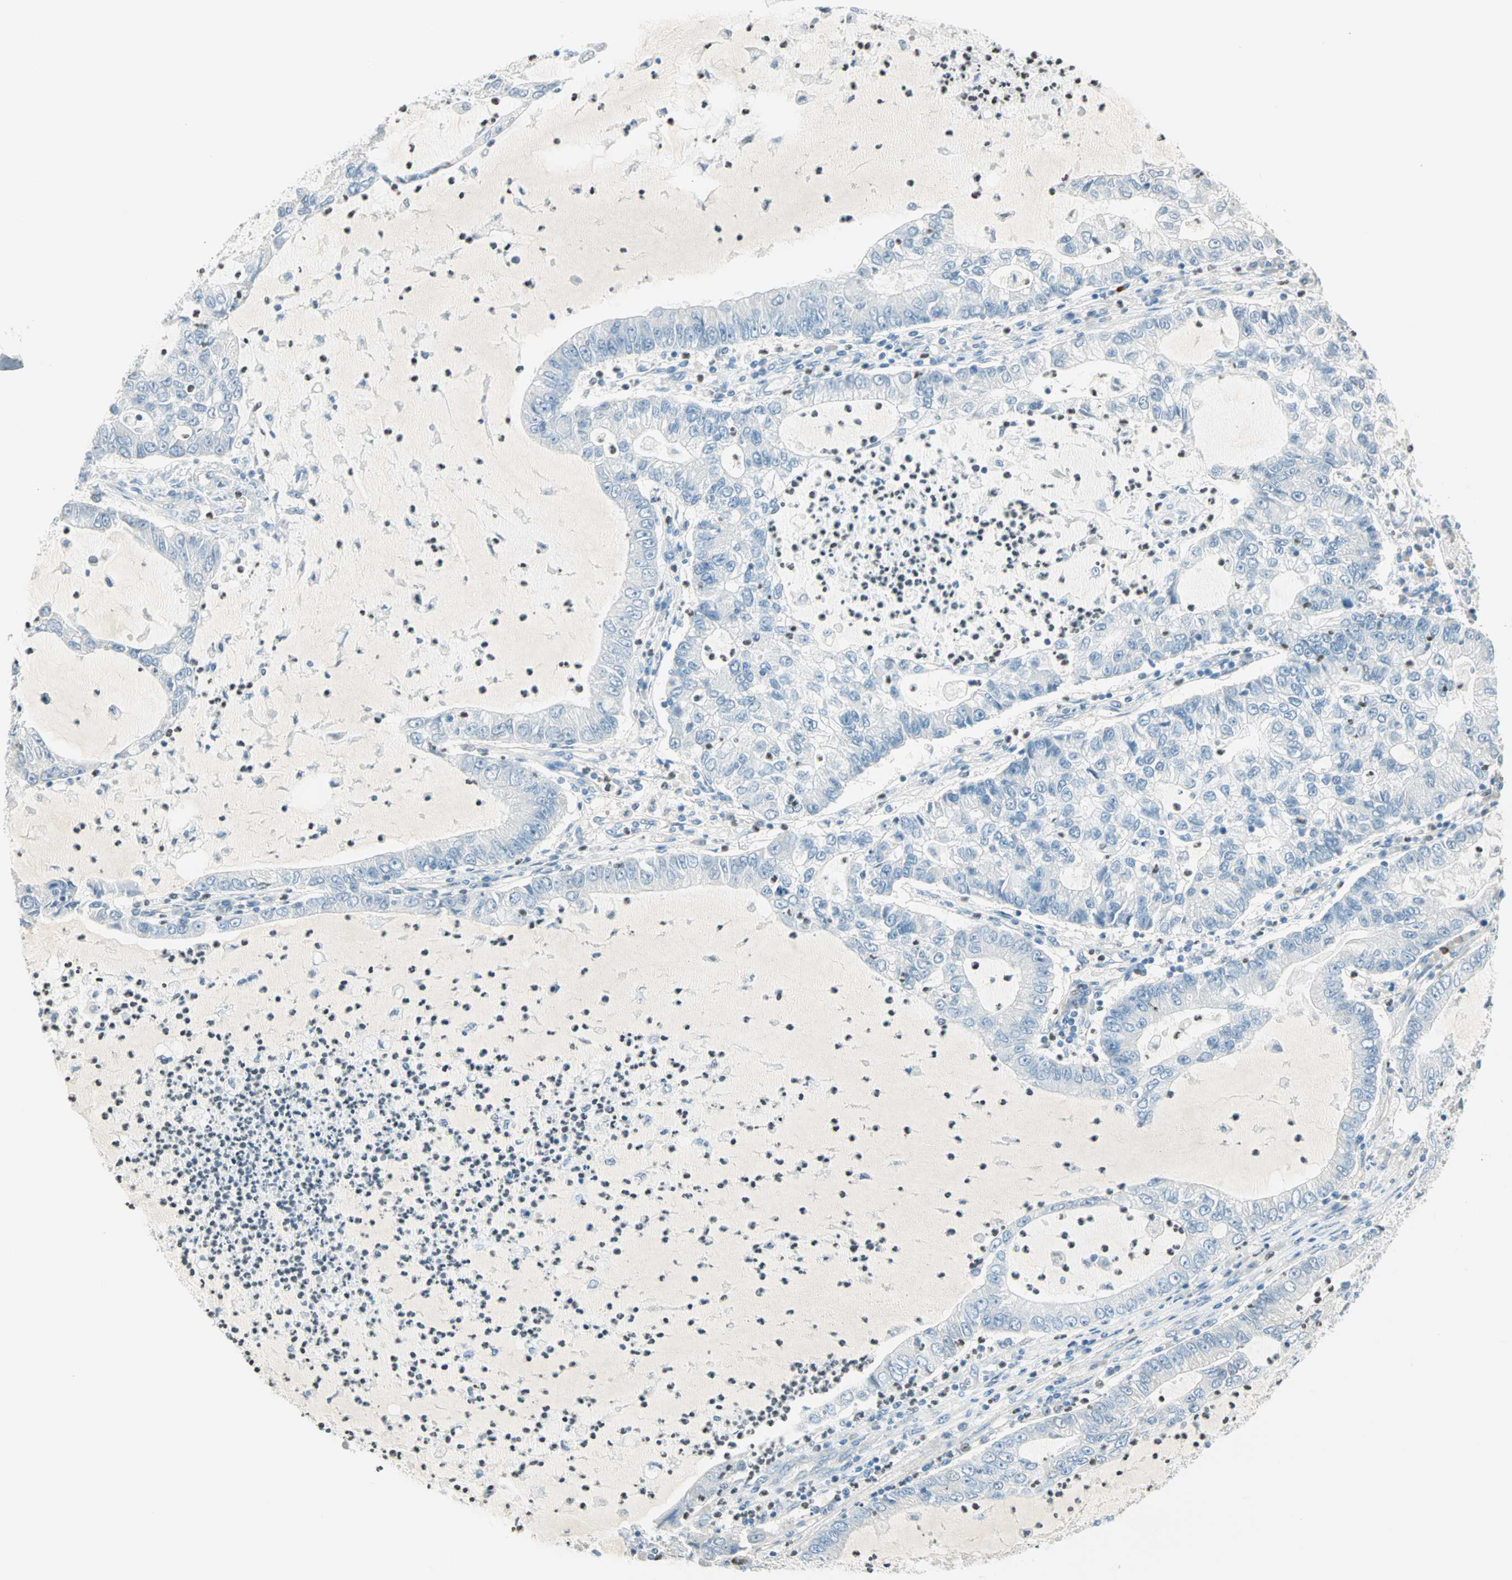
{"staining": {"intensity": "negative", "quantity": "none", "location": "none"}, "tissue": "lung cancer", "cell_type": "Tumor cells", "image_type": "cancer", "snomed": [{"axis": "morphology", "description": "Adenocarcinoma, NOS"}, {"axis": "topography", "description": "Lung"}], "caption": "High magnification brightfield microscopy of lung cancer (adenocarcinoma) stained with DAB (brown) and counterstained with hematoxylin (blue): tumor cells show no significant expression.", "gene": "MLLT10", "patient": {"sex": "female", "age": 51}}